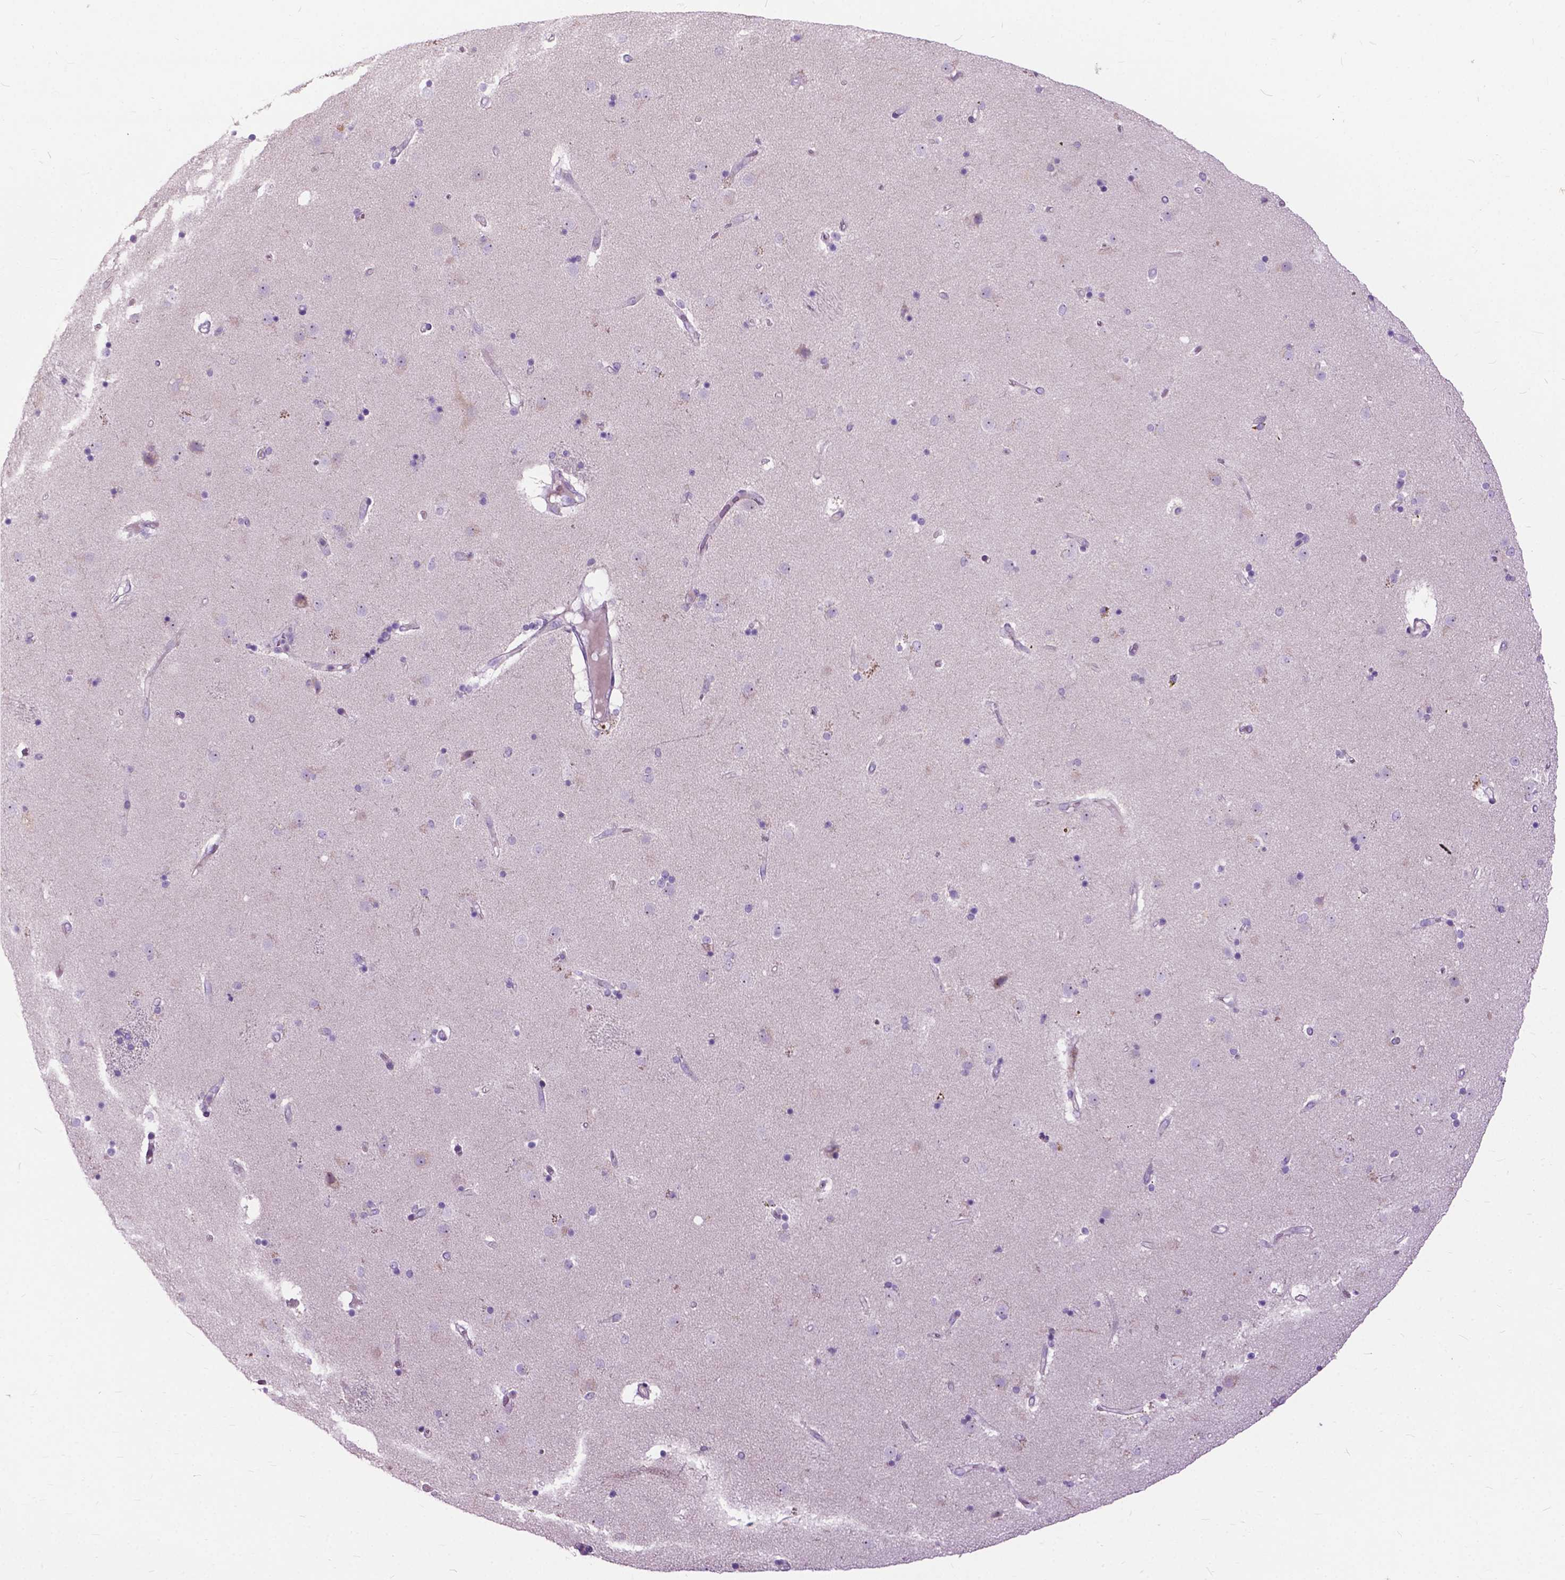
{"staining": {"intensity": "negative", "quantity": "none", "location": "none"}, "tissue": "caudate", "cell_type": "Glial cells", "image_type": "normal", "snomed": [{"axis": "morphology", "description": "Normal tissue, NOS"}, {"axis": "topography", "description": "Lateral ventricle wall"}], "caption": "Immunohistochemistry histopathology image of unremarkable caudate stained for a protein (brown), which reveals no staining in glial cells. The staining was performed using DAB to visualize the protein expression in brown, while the nuclei were stained in blue with hematoxylin (Magnification: 20x).", "gene": "PRR35", "patient": {"sex": "female", "age": 71}}